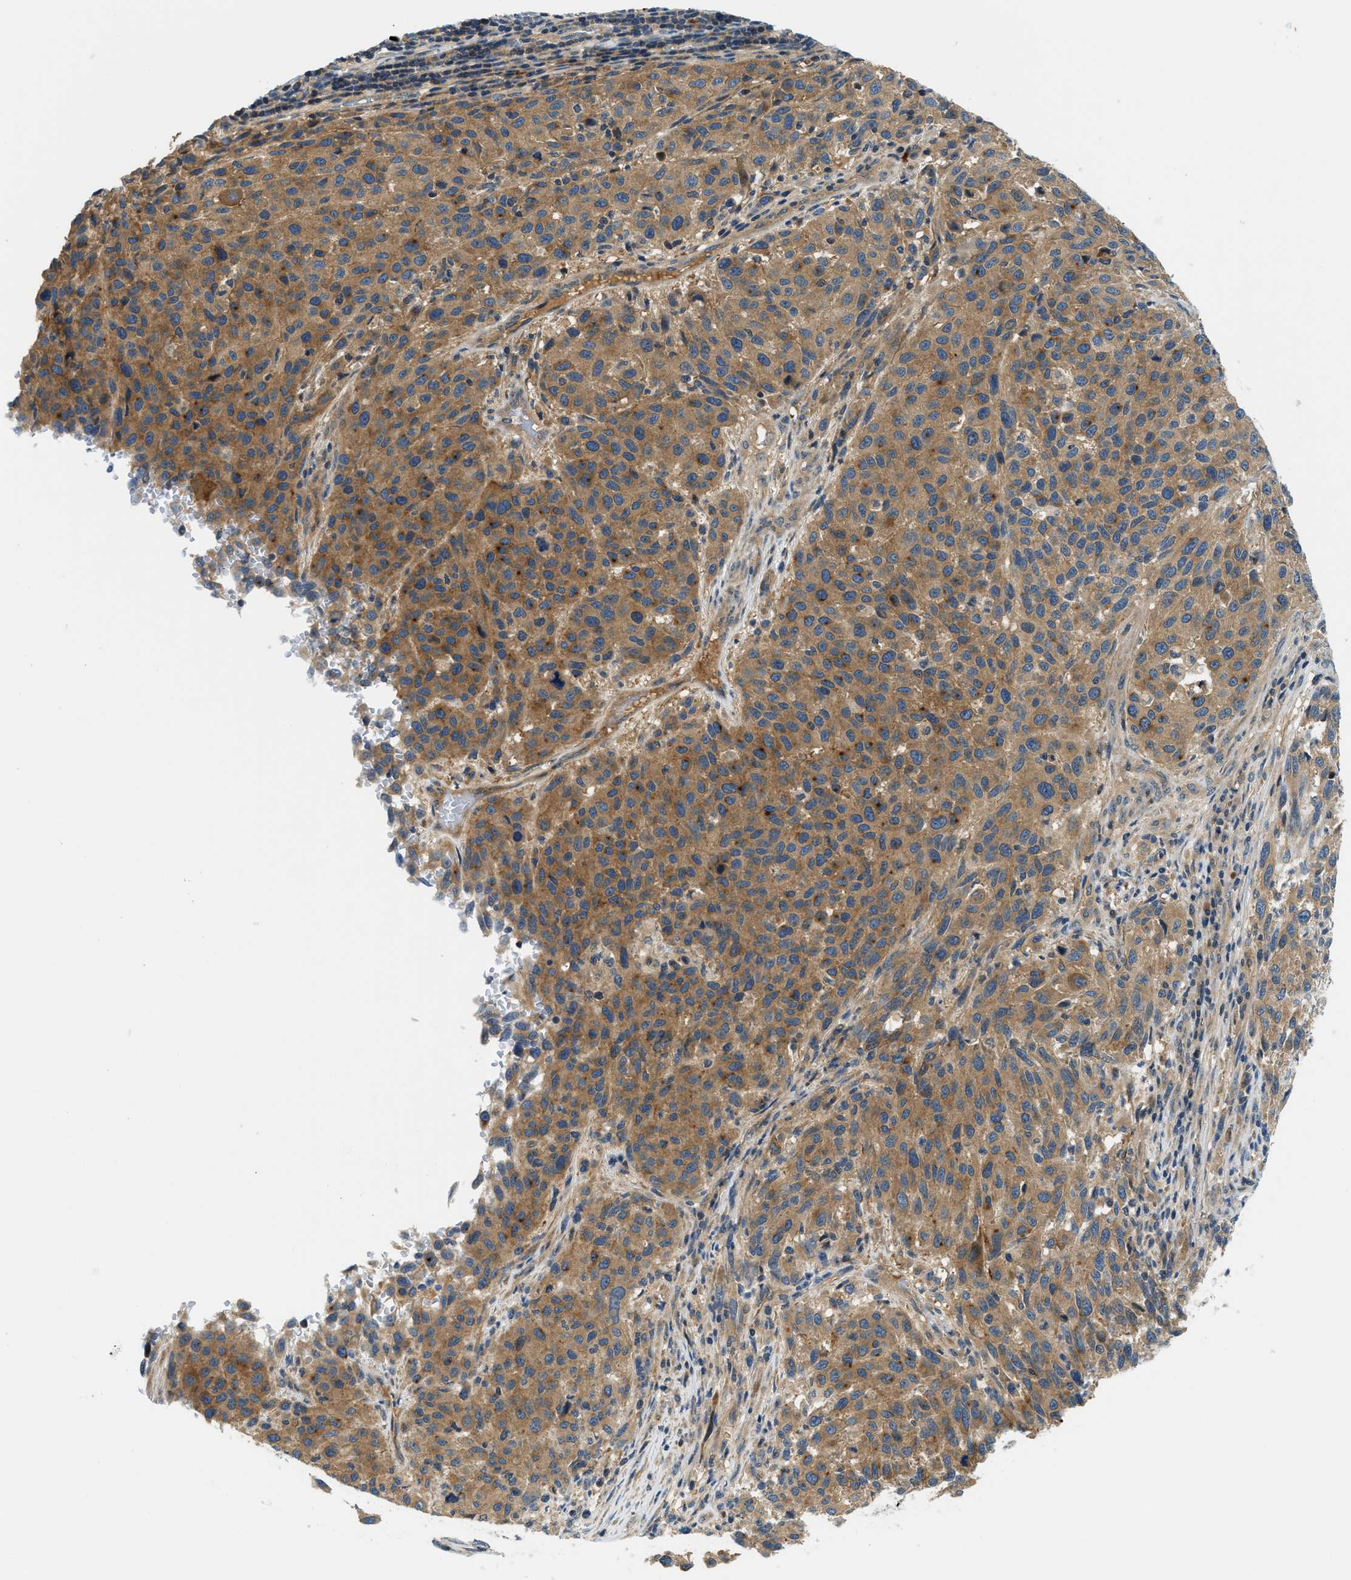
{"staining": {"intensity": "moderate", "quantity": ">75%", "location": "cytoplasmic/membranous"}, "tissue": "melanoma", "cell_type": "Tumor cells", "image_type": "cancer", "snomed": [{"axis": "morphology", "description": "Malignant melanoma, Metastatic site"}, {"axis": "topography", "description": "Lymph node"}], "caption": "Protein staining displays moderate cytoplasmic/membranous staining in about >75% of tumor cells in melanoma.", "gene": "KCNK1", "patient": {"sex": "male", "age": 61}}